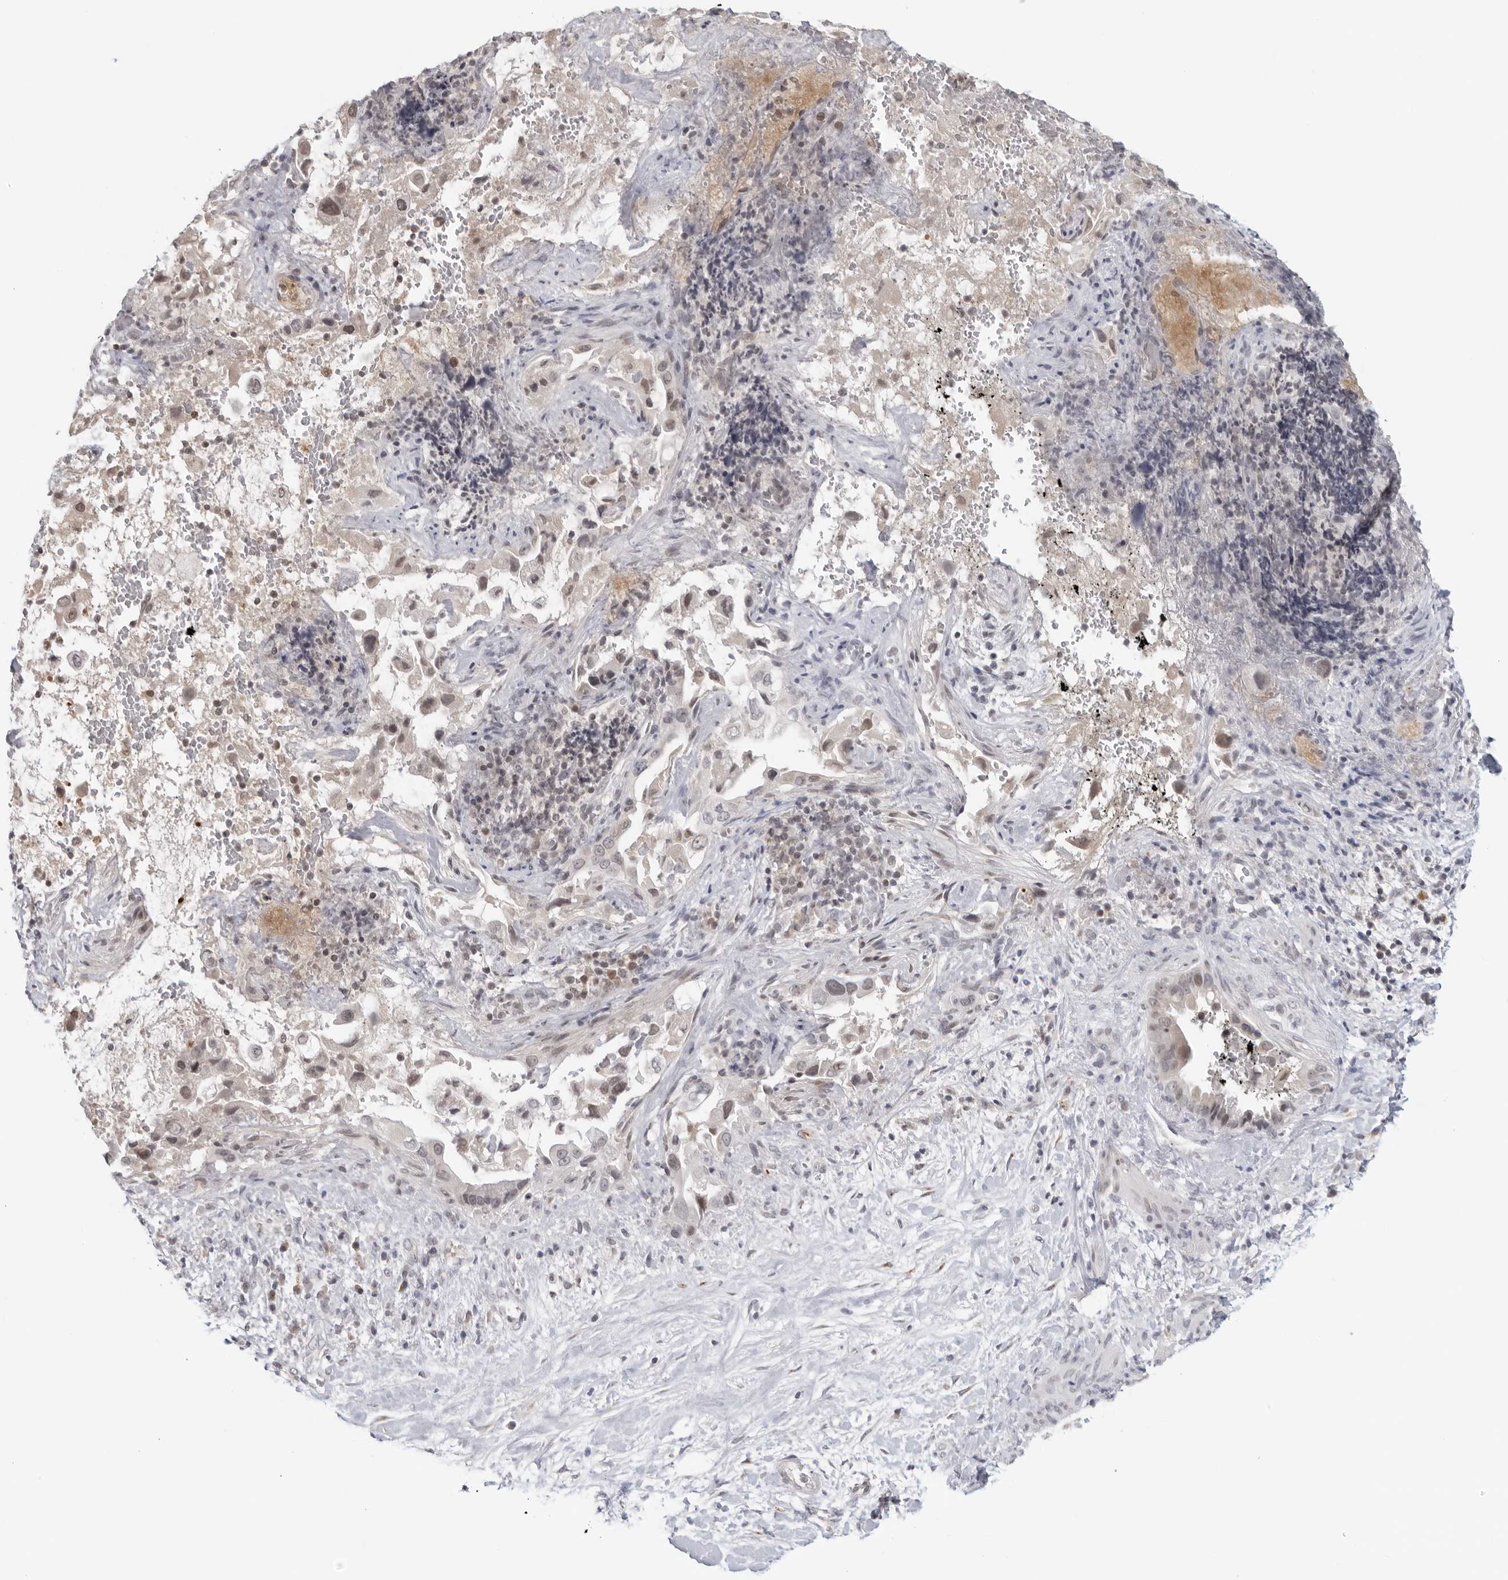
{"staining": {"intensity": "weak", "quantity": "<25%", "location": "nuclear"}, "tissue": "pancreatic cancer", "cell_type": "Tumor cells", "image_type": "cancer", "snomed": [{"axis": "morphology", "description": "Inflammation, NOS"}, {"axis": "morphology", "description": "Adenocarcinoma, NOS"}, {"axis": "topography", "description": "Pancreas"}], "caption": "High magnification brightfield microscopy of adenocarcinoma (pancreatic) stained with DAB (3,3'-diaminobenzidine) (brown) and counterstained with hematoxylin (blue): tumor cells show no significant positivity.", "gene": "RAB11FIP3", "patient": {"sex": "female", "age": 56}}